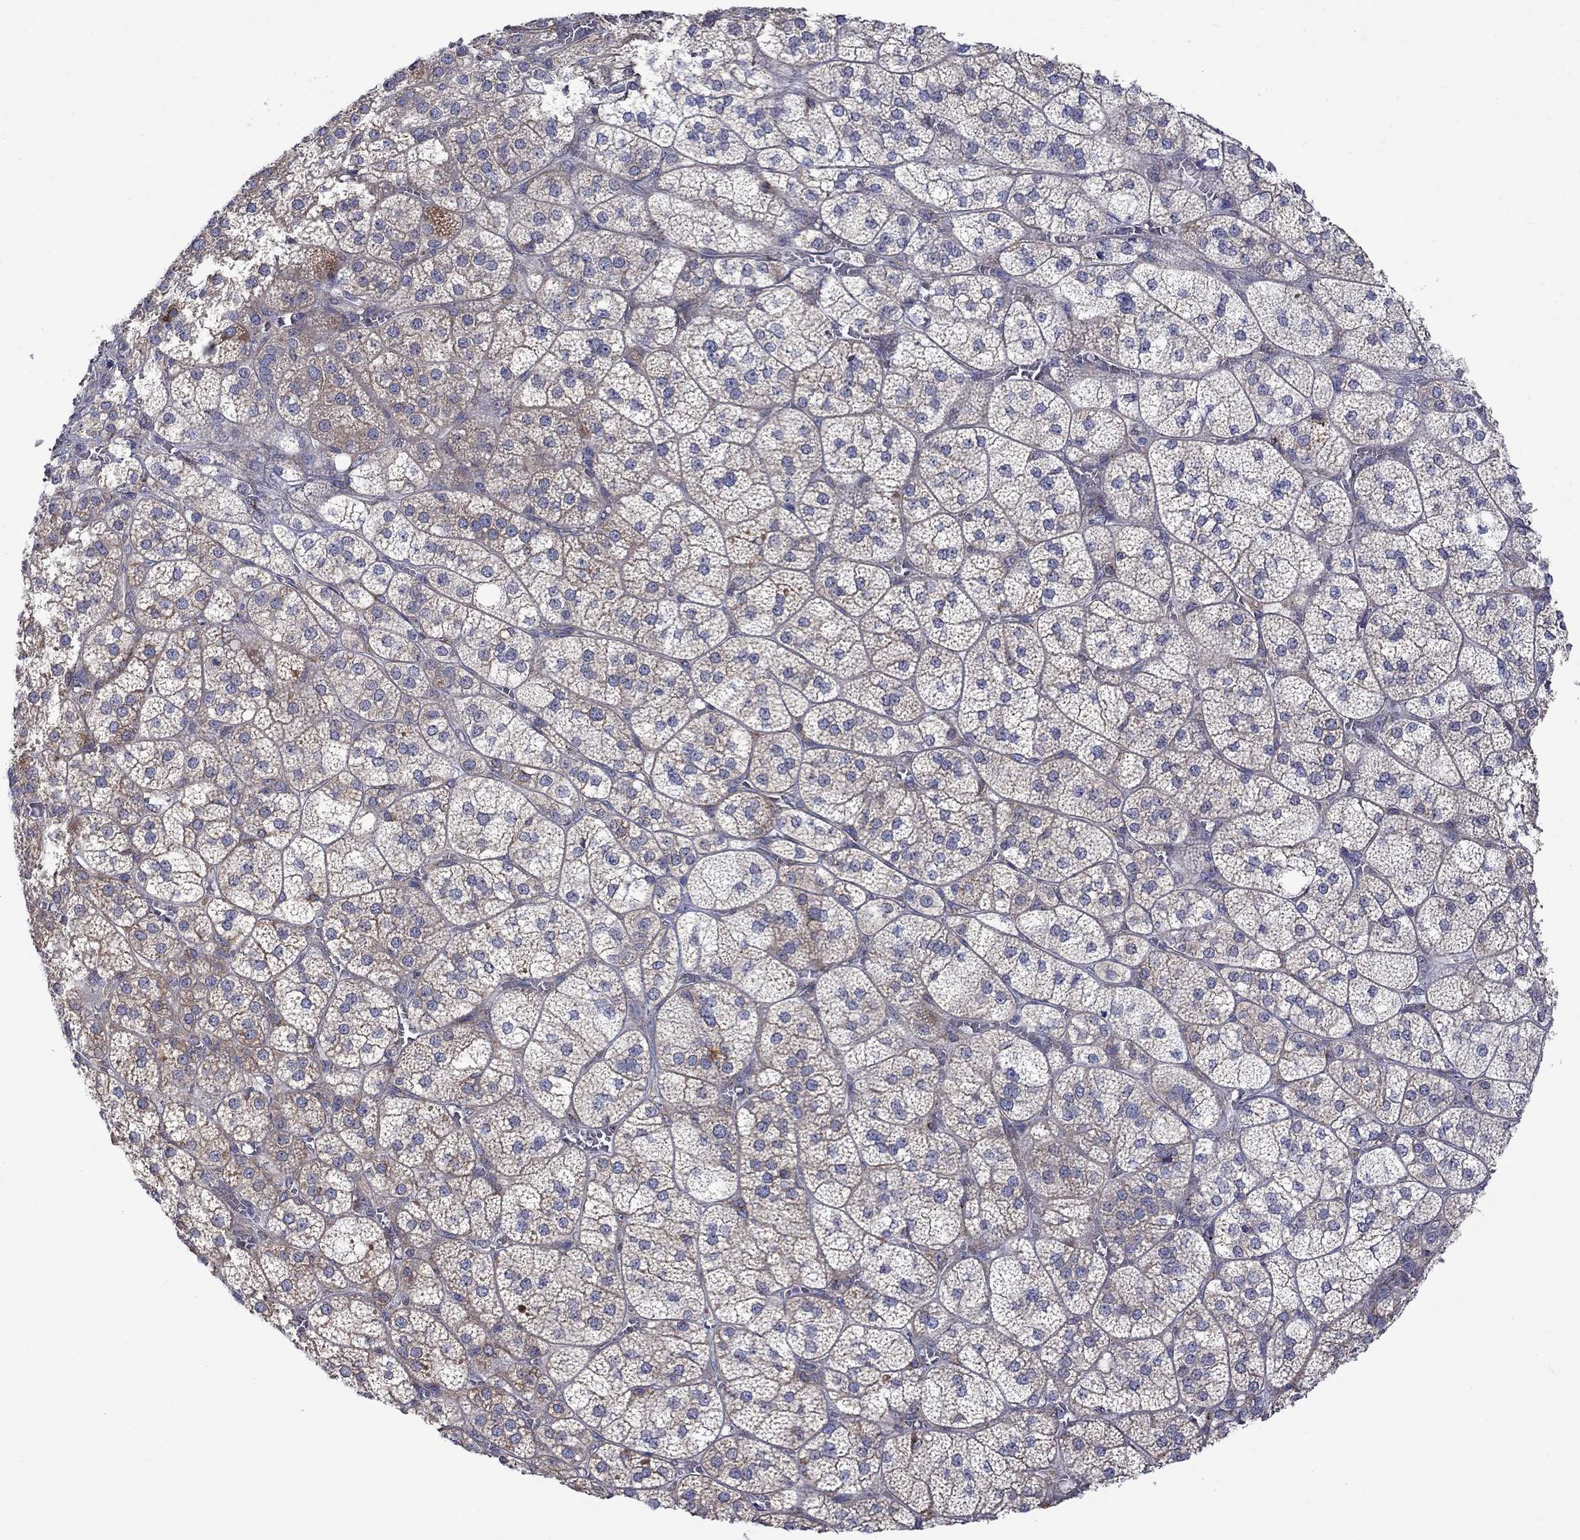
{"staining": {"intensity": "moderate", "quantity": "<25%", "location": "cytoplasmic/membranous"}, "tissue": "adrenal gland", "cell_type": "Glandular cells", "image_type": "normal", "snomed": [{"axis": "morphology", "description": "Normal tissue, NOS"}, {"axis": "topography", "description": "Adrenal gland"}], "caption": "Brown immunohistochemical staining in benign human adrenal gland reveals moderate cytoplasmic/membranous staining in about <25% of glandular cells. (IHC, brightfield microscopy, high magnification).", "gene": "ASNS", "patient": {"sex": "female", "age": 60}}